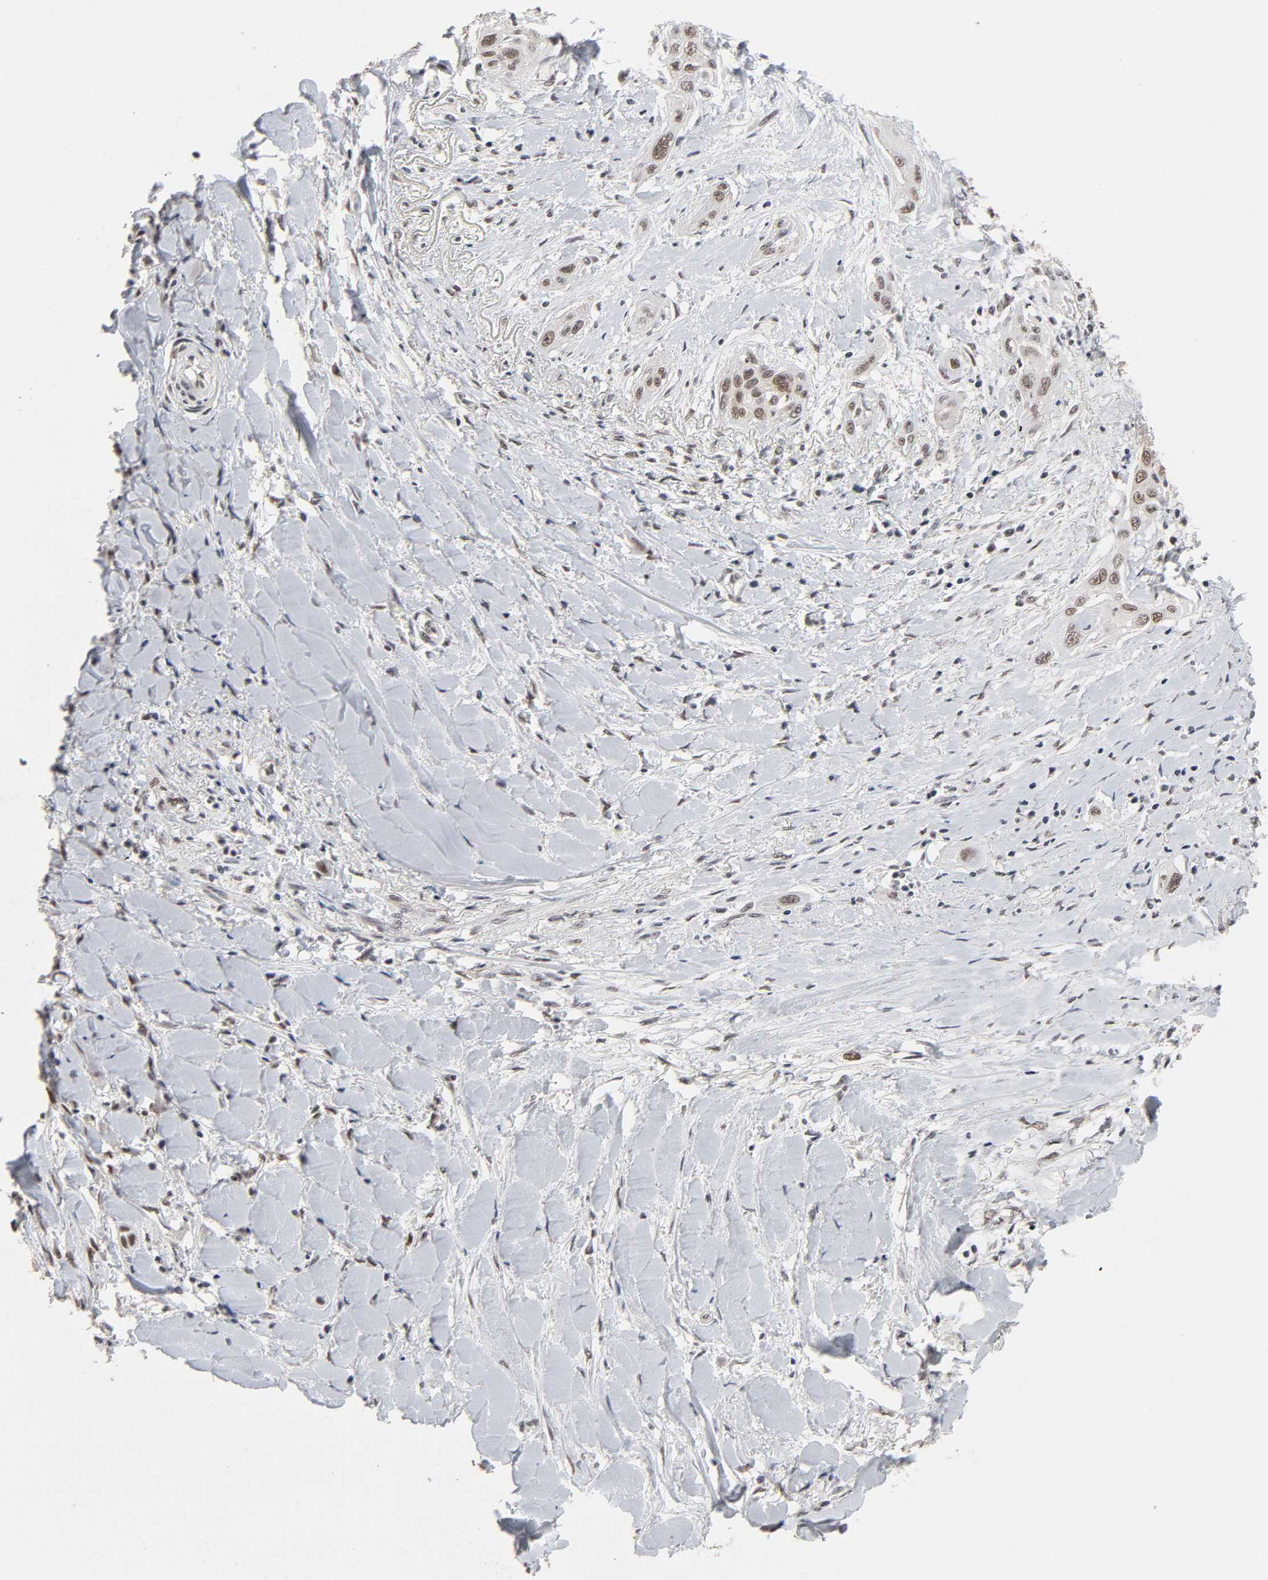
{"staining": {"intensity": "weak", "quantity": ">75%", "location": "nuclear"}, "tissue": "lung cancer", "cell_type": "Tumor cells", "image_type": "cancer", "snomed": [{"axis": "morphology", "description": "Squamous cell carcinoma, NOS"}, {"axis": "topography", "description": "Lung"}], "caption": "Human lung cancer (squamous cell carcinoma) stained with a protein marker exhibits weak staining in tumor cells.", "gene": "TRIM33", "patient": {"sex": "female", "age": 47}}